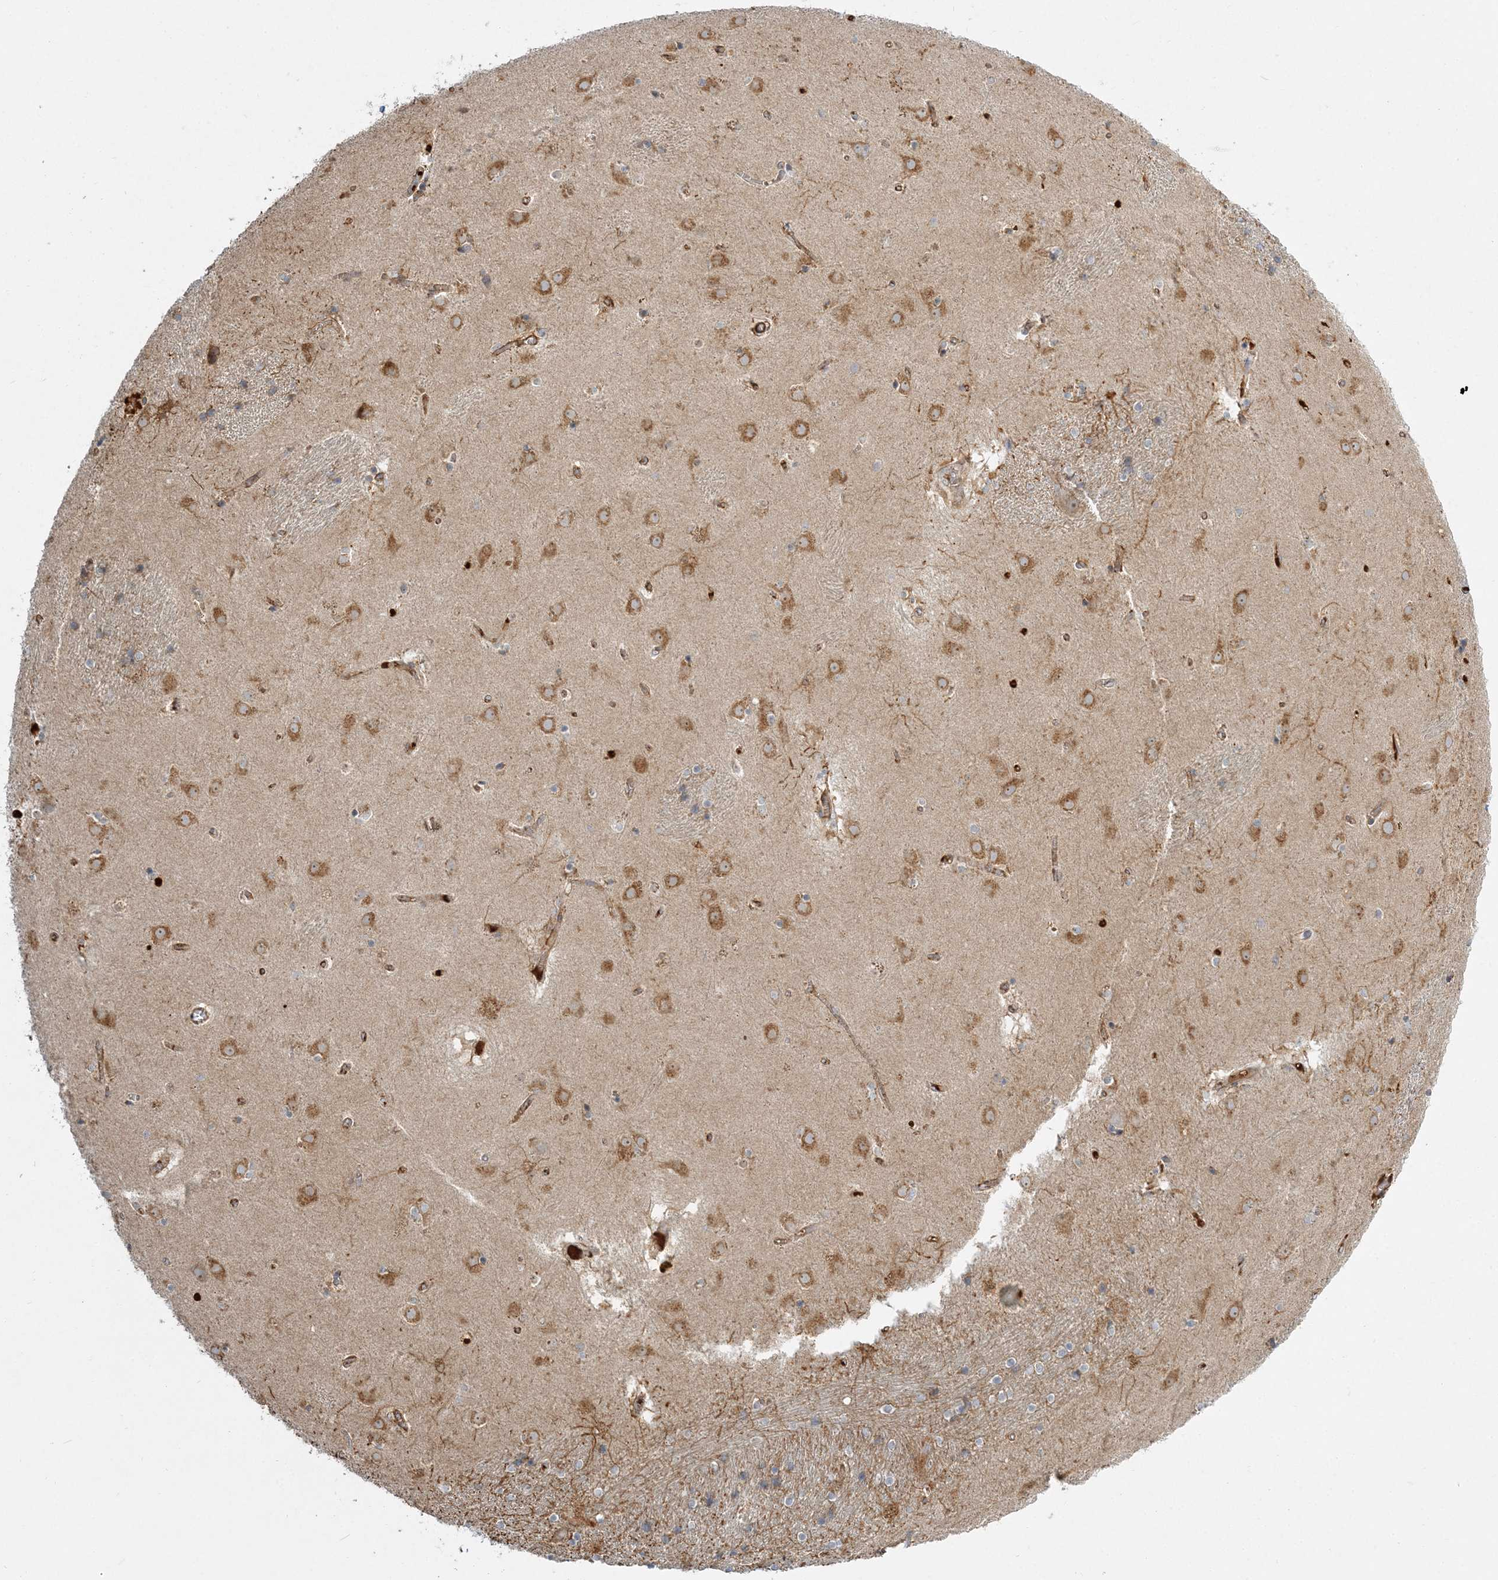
{"staining": {"intensity": "weak", "quantity": "<25%", "location": "cytoplasmic/membranous"}, "tissue": "caudate", "cell_type": "Glial cells", "image_type": "normal", "snomed": [{"axis": "morphology", "description": "Normal tissue, NOS"}, {"axis": "topography", "description": "Lateral ventricle wall"}], "caption": "Glial cells are negative for brown protein staining in benign caudate. Brightfield microscopy of immunohistochemistry stained with DAB (brown) and hematoxylin (blue), captured at high magnification.", "gene": "AP1AR", "patient": {"sex": "male", "age": 70}}